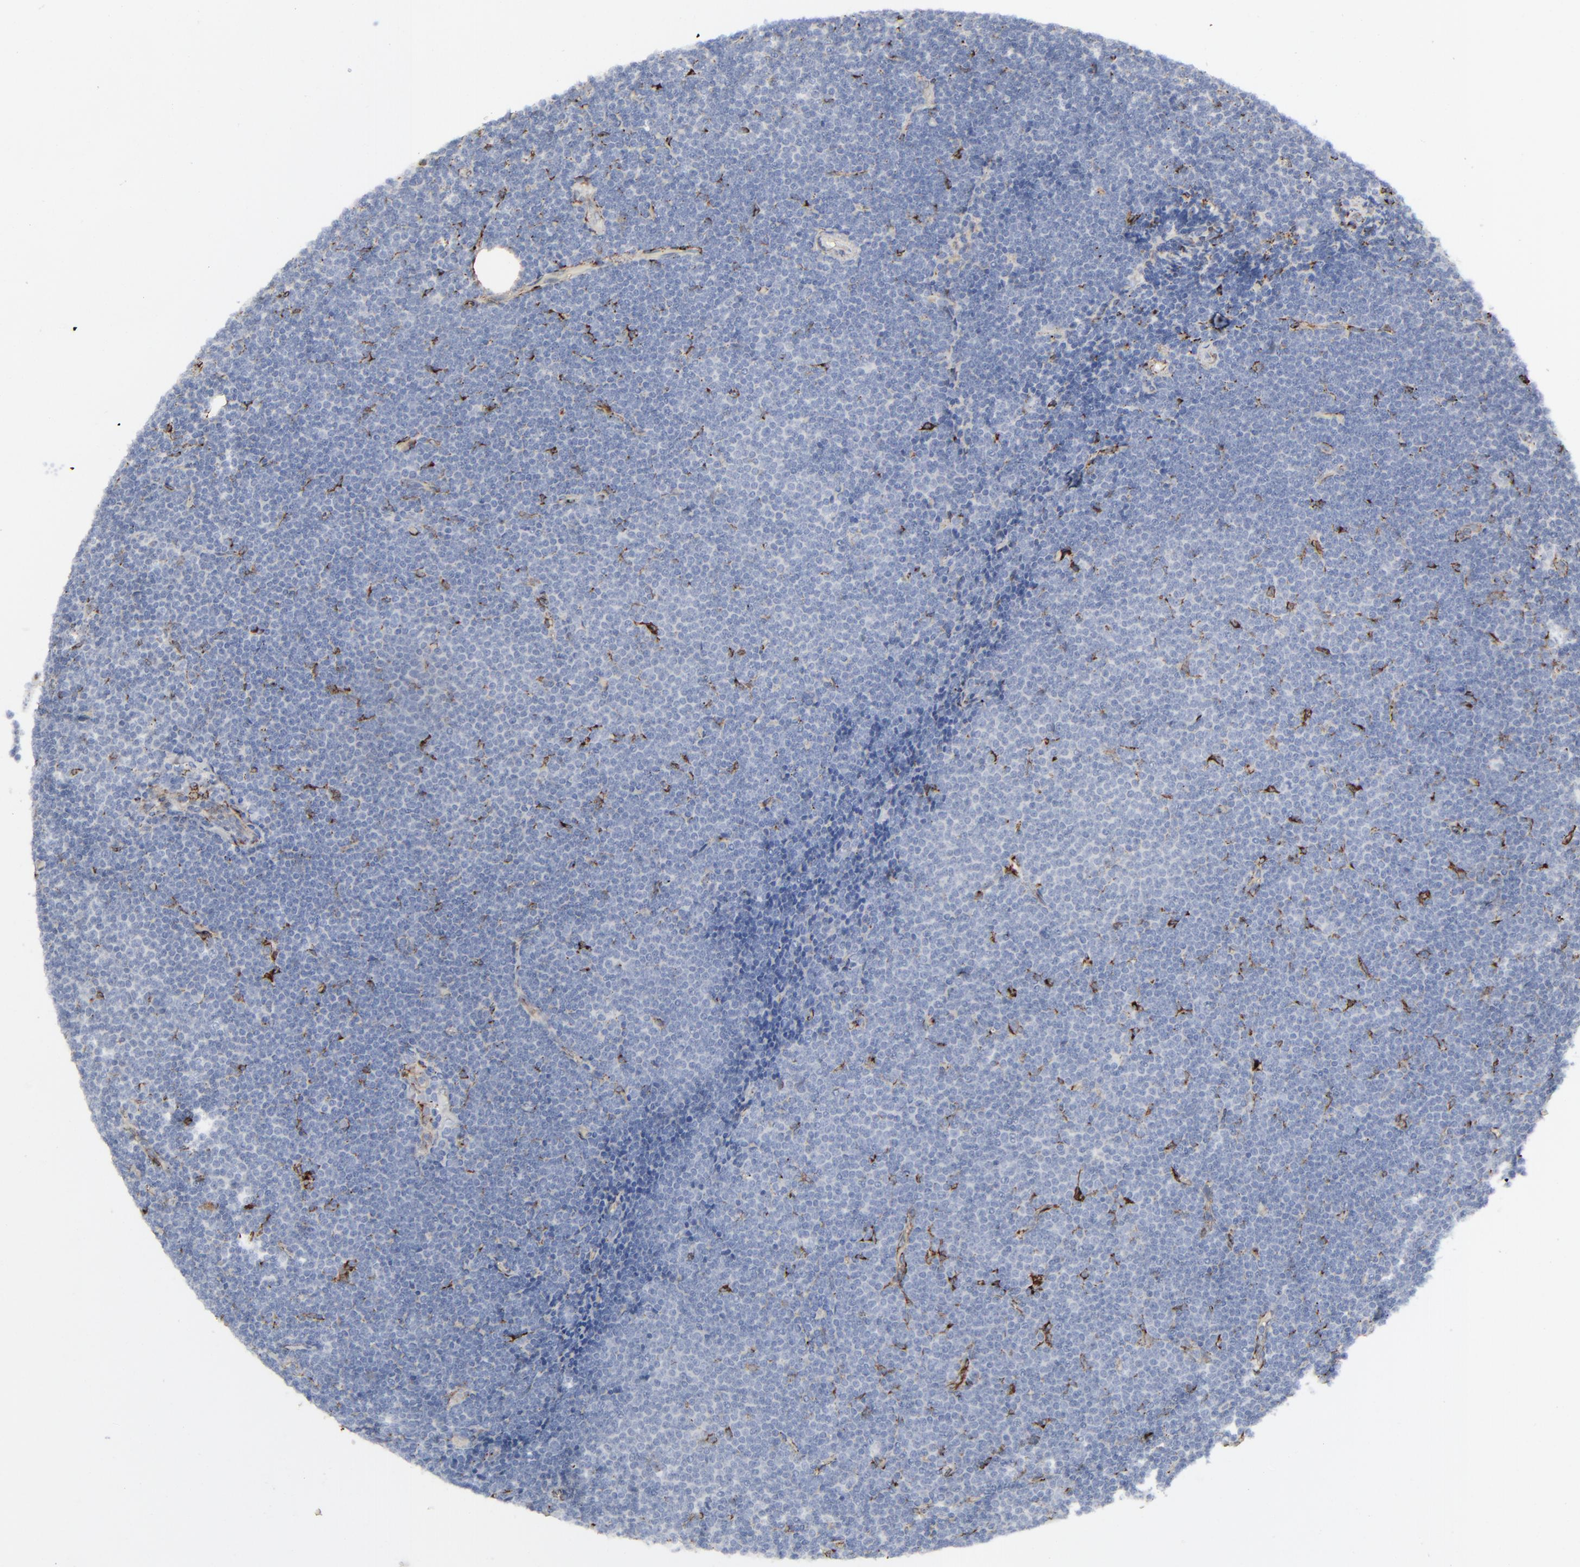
{"staining": {"intensity": "negative", "quantity": "none", "location": "none"}, "tissue": "lymphoma", "cell_type": "Tumor cells", "image_type": "cancer", "snomed": [{"axis": "morphology", "description": "Malignant lymphoma, non-Hodgkin's type, Low grade"}, {"axis": "topography", "description": "Lymph node"}], "caption": "Micrograph shows no significant protein positivity in tumor cells of malignant lymphoma, non-Hodgkin's type (low-grade).", "gene": "SPARC", "patient": {"sex": "female", "age": 73}}